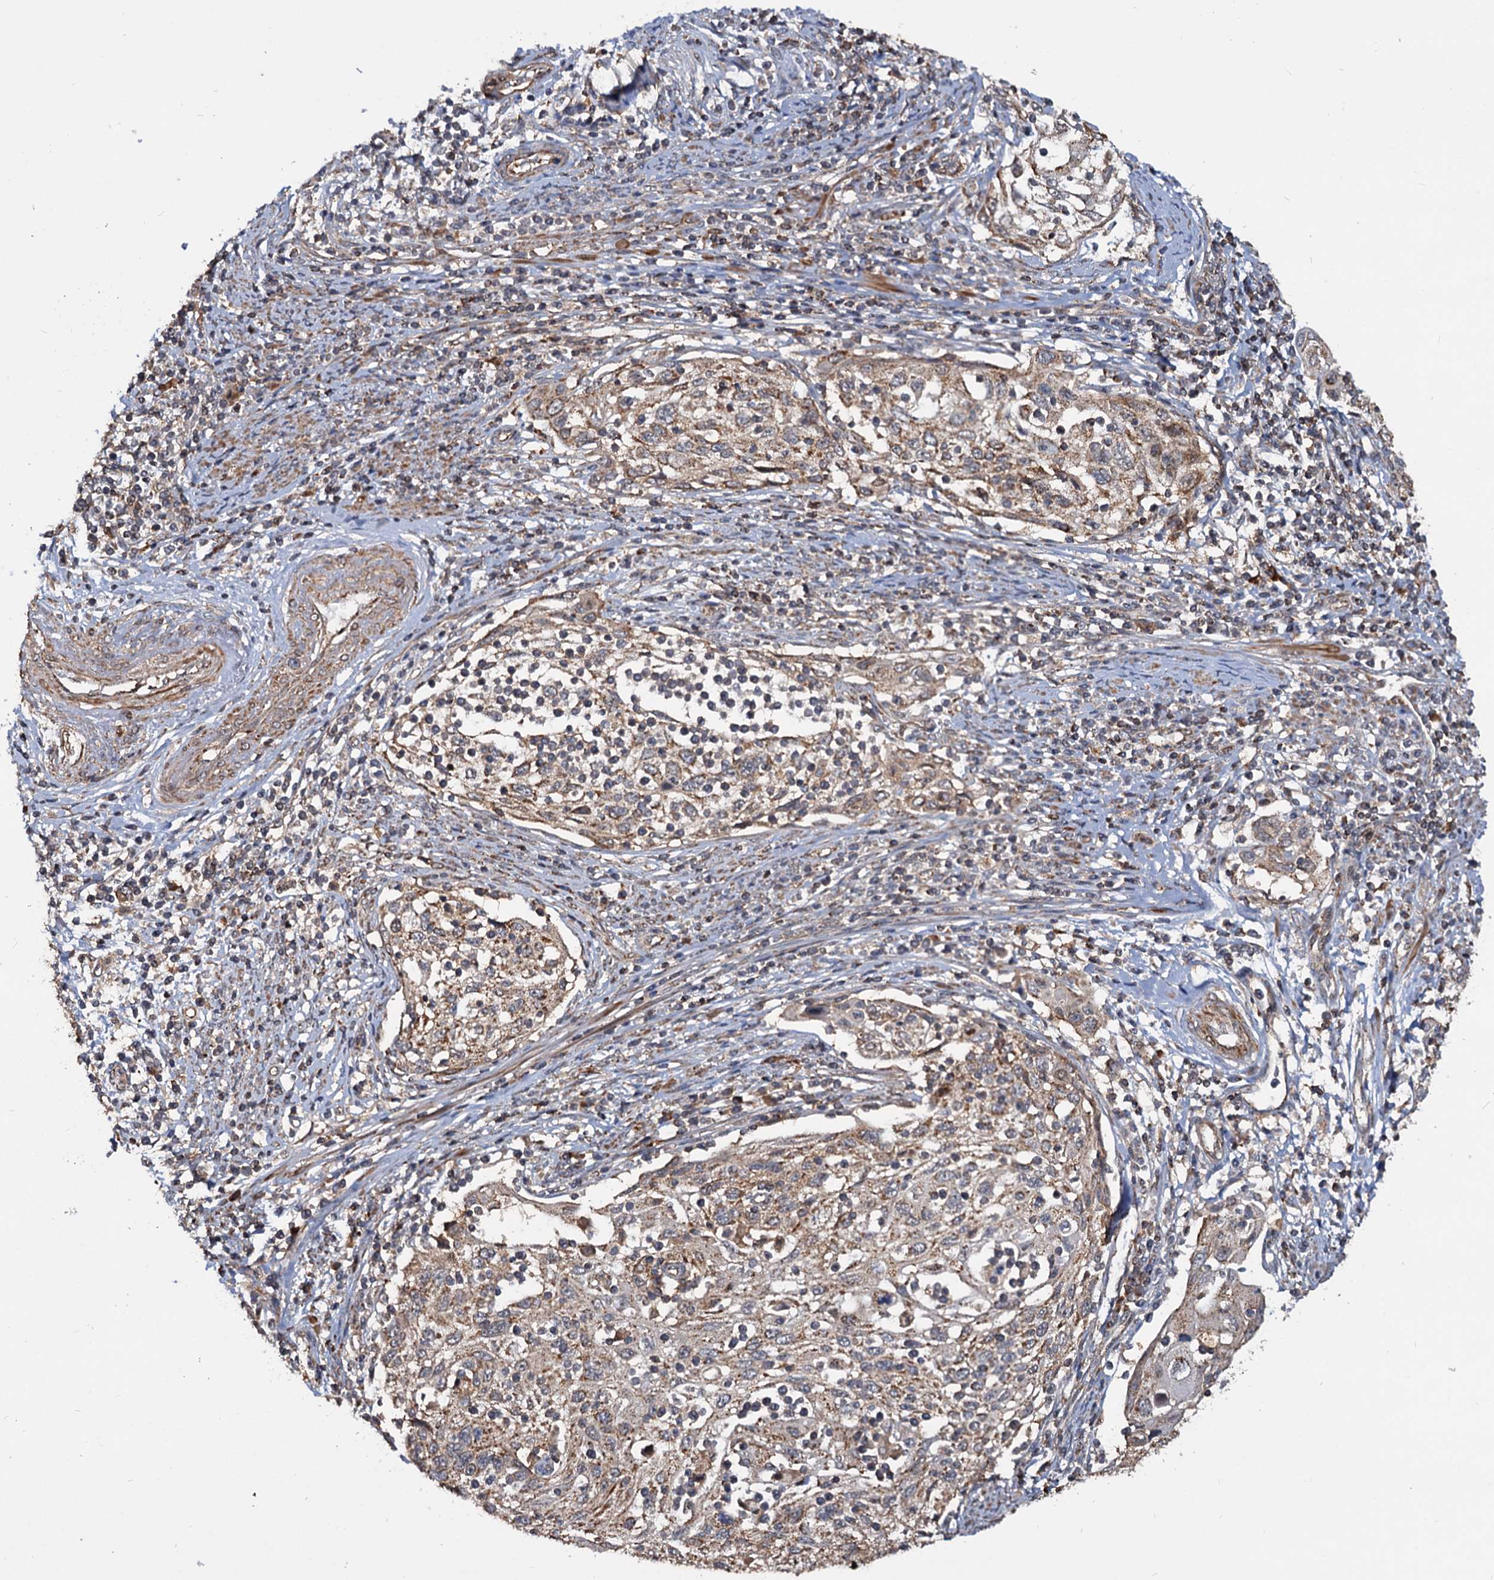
{"staining": {"intensity": "weak", "quantity": ">75%", "location": "cytoplasmic/membranous"}, "tissue": "cervical cancer", "cell_type": "Tumor cells", "image_type": "cancer", "snomed": [{"axis": "morphology", "description": "Squamous cell carcinoma, NOS"}, {"axis": "topography", "description": "Cervix"}], "caption": "A brown stain labels weak cytoplasmic/membranous positivity of a protein in human cervical cancer tumor cells.", "gene": "CEP76", "patient": {"sex": "female", "age": 70}}